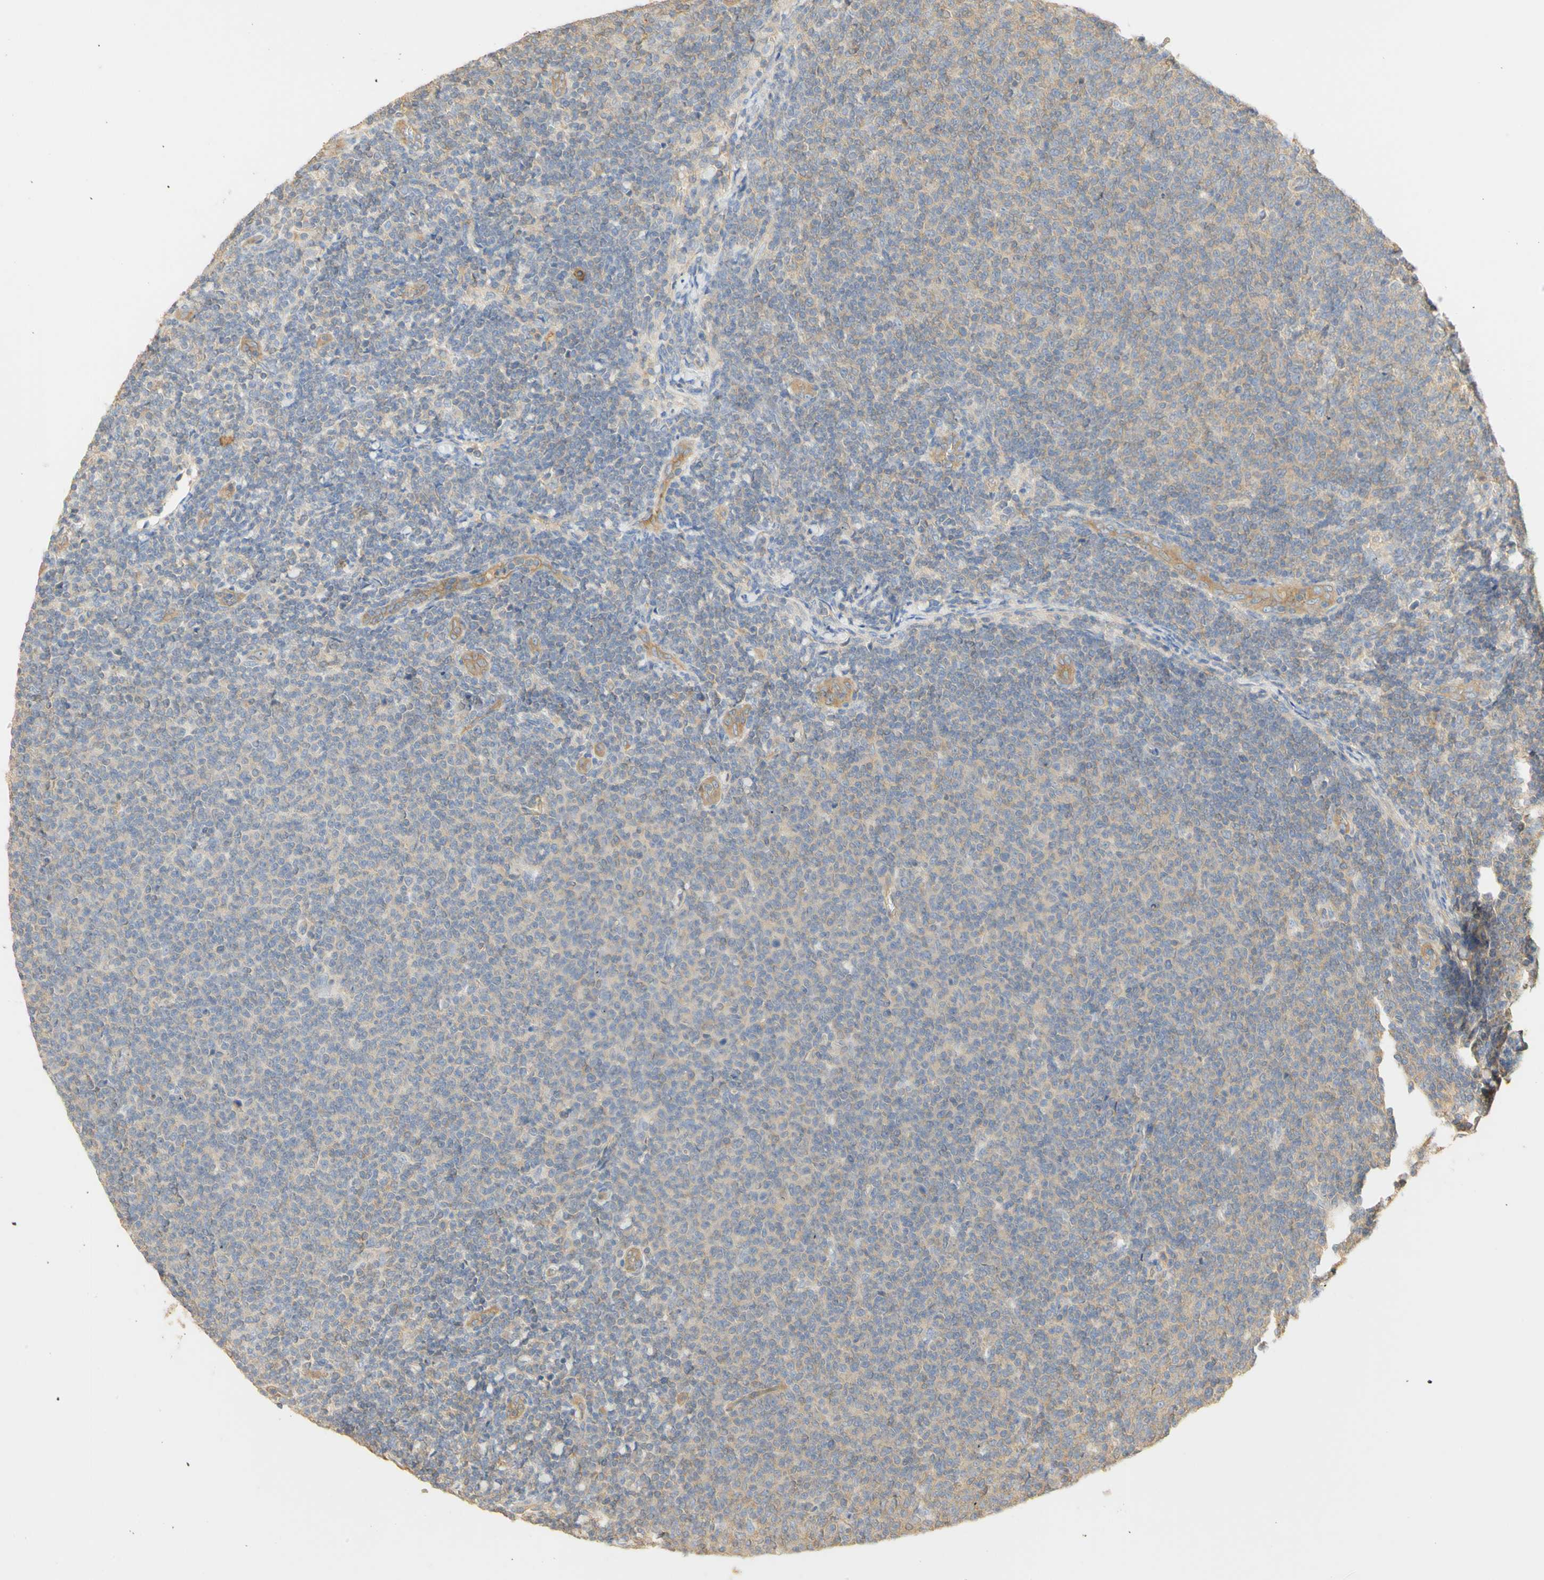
{"staining": {"intensity": "negative", "quantity": "none", "location": "none"}, "tissue": "lymphoma", "cell_type": "Tumor cells", "image_type": "cancer", "snomed": [{"axis": "morphology", "description": "Malignant lymphoma, non-Hodgkin's type, Low grade"}, {"axis": "topography", "description": "Lymph node"}], "caption": "Human low-grade malignant lymphoma, non-Hodgkin's type stained for a protein using immunohistochemistry reveals no staining in tumor cells.", "gene": "KCNE4", "patient": {"sex": "male", "age": 66}}